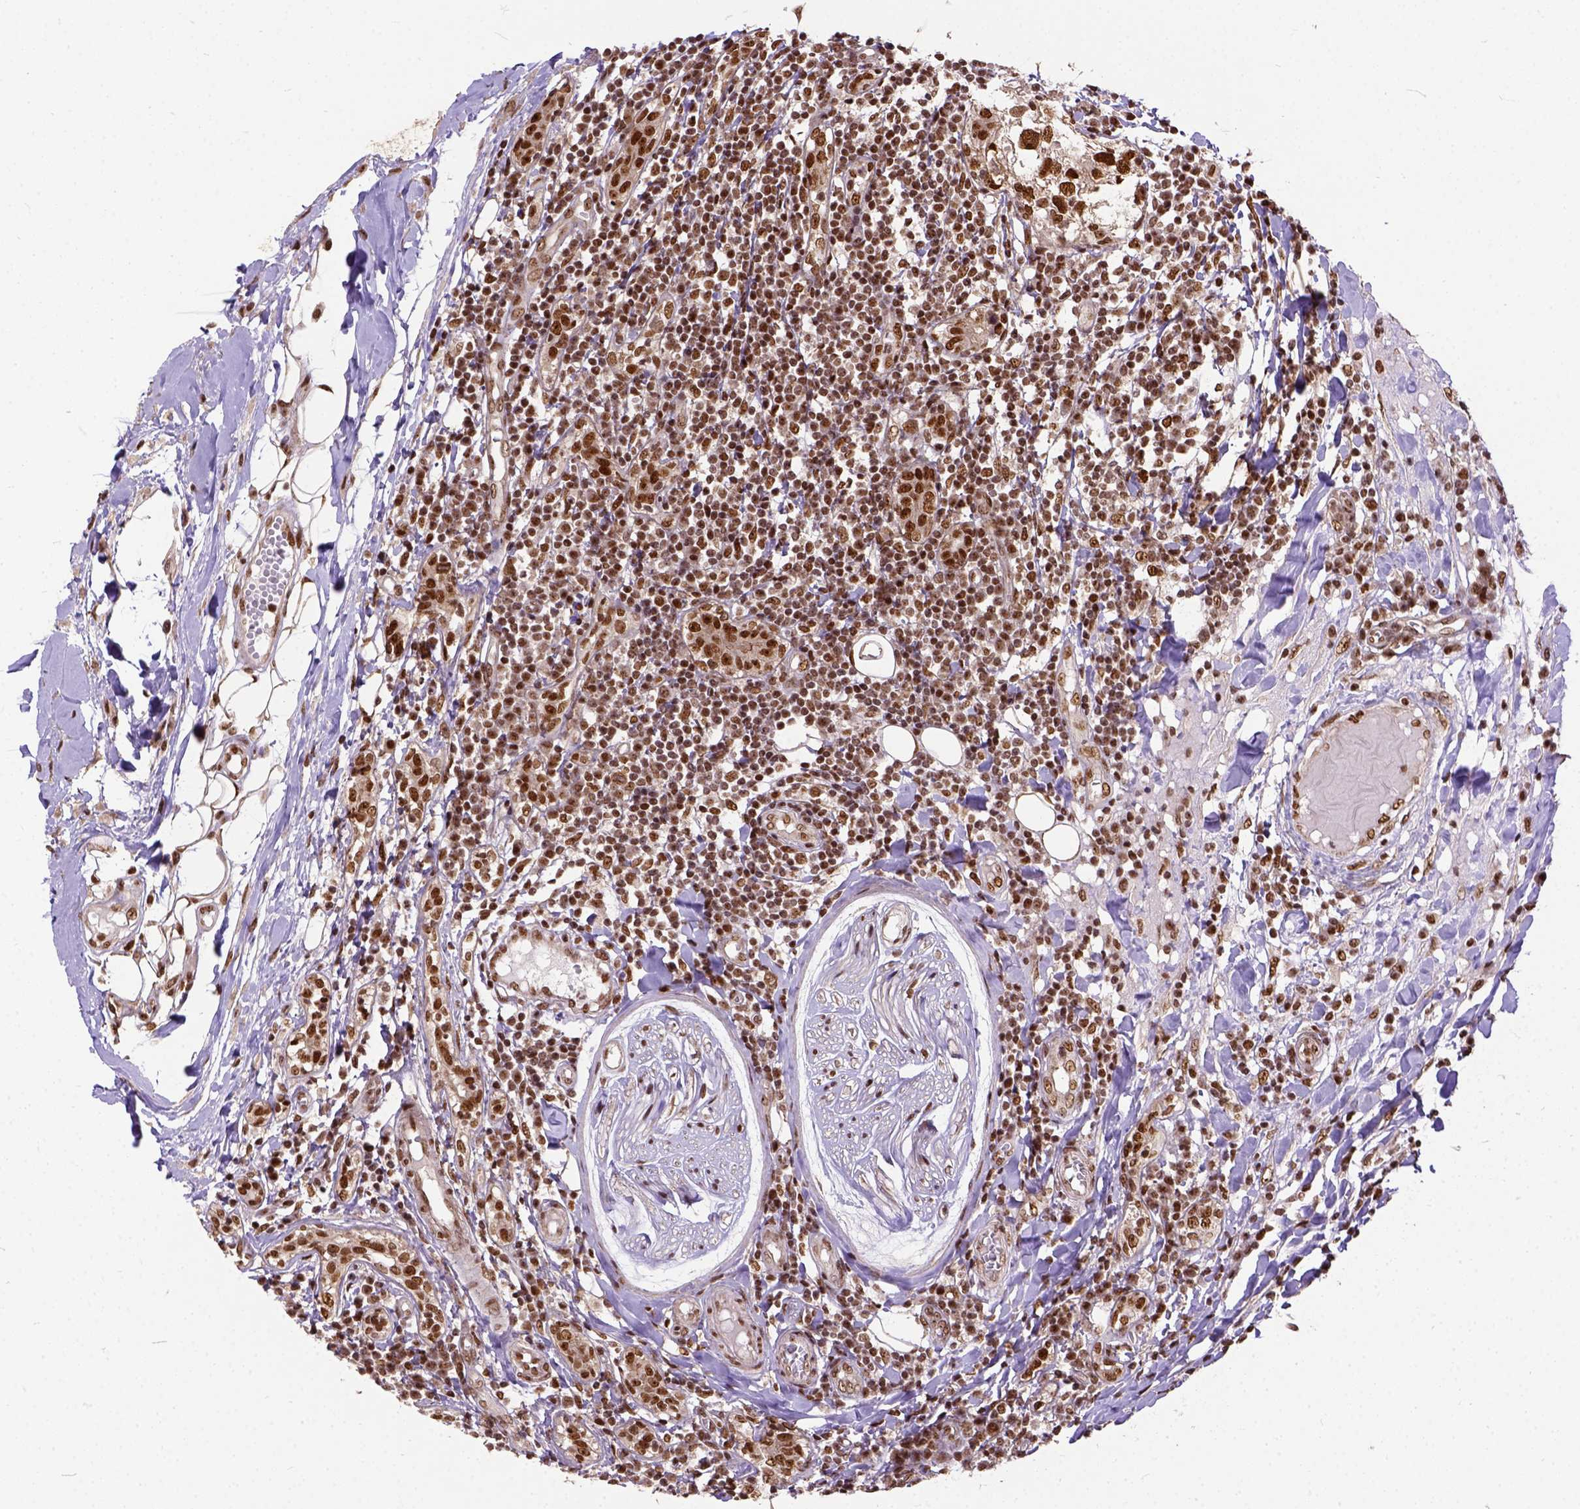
{"staining": {"intensity": "strong", "quantity": ">75%", "location": "nuclear"}, "tissue": "breast cancer", "cell_type": "Tumor cells", "image_type": "cancer", "snomed": [{"axis": "morphology", "description": "Duct carcinoma"}, {"axis": "topography", "description": "Breast"}], "caption": "This photomicrograph displays immunohistochemistry staining of breast cancer, with high strong nuclear expression in about >75% of tumor cells.", "gene": "NACC1", "patient": {"sex": "female", "age": 30}}